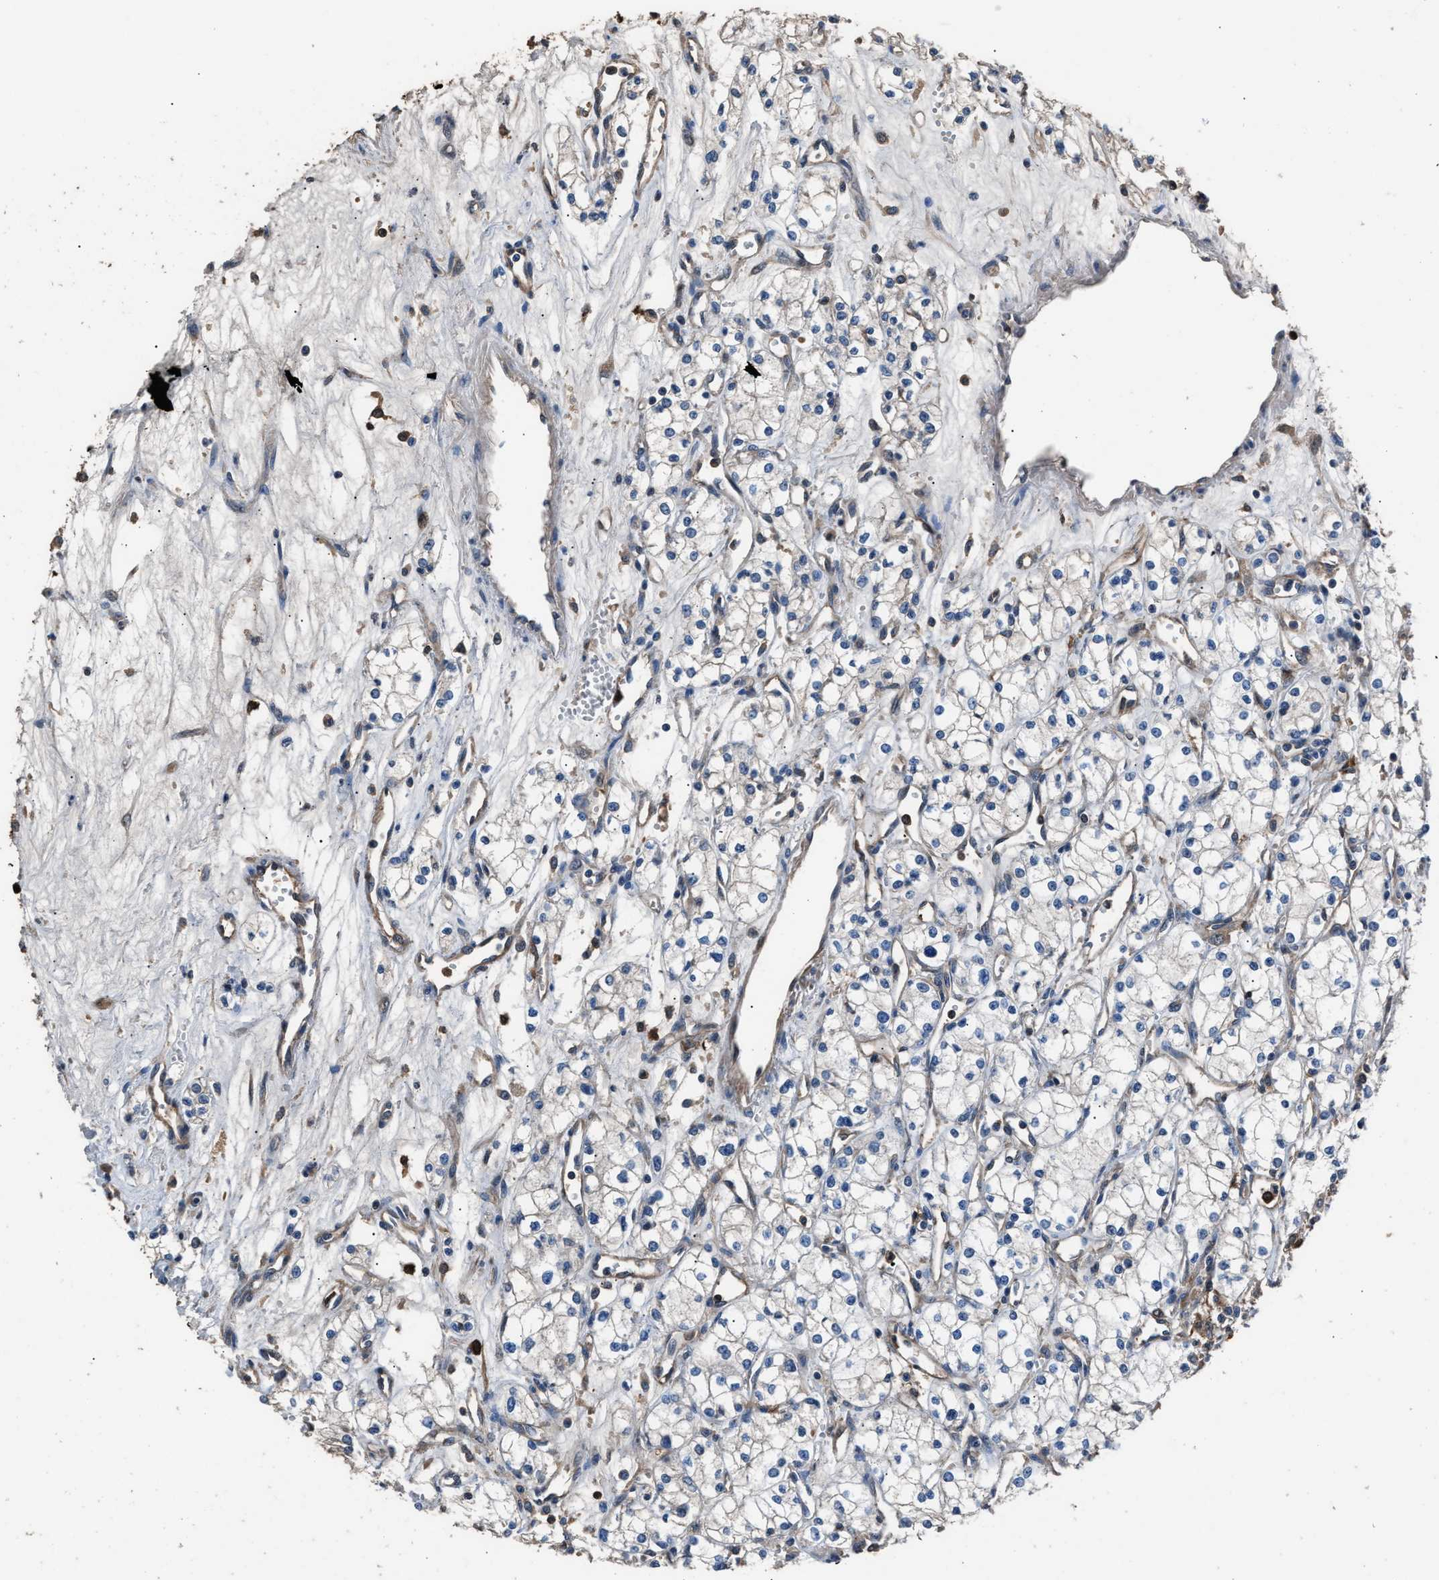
{"staining": {"intensity": "negative", "quantity": "none", "location": "none"}, "tissue": "renal cancer", "cell_type": "Tumor cells", "image_type": "cancer", "snomed": [{"axis": "morphology", "description": "Adenocarcinoma, NOS"}, {"axis": "topography", "description": "Kidney"}], "caption": "An image of human adenocarcinoma (renal) is negative for staining in tumor cells.", "gene": "GSTP1", "patient": {"sex": "male", "age": 59}}